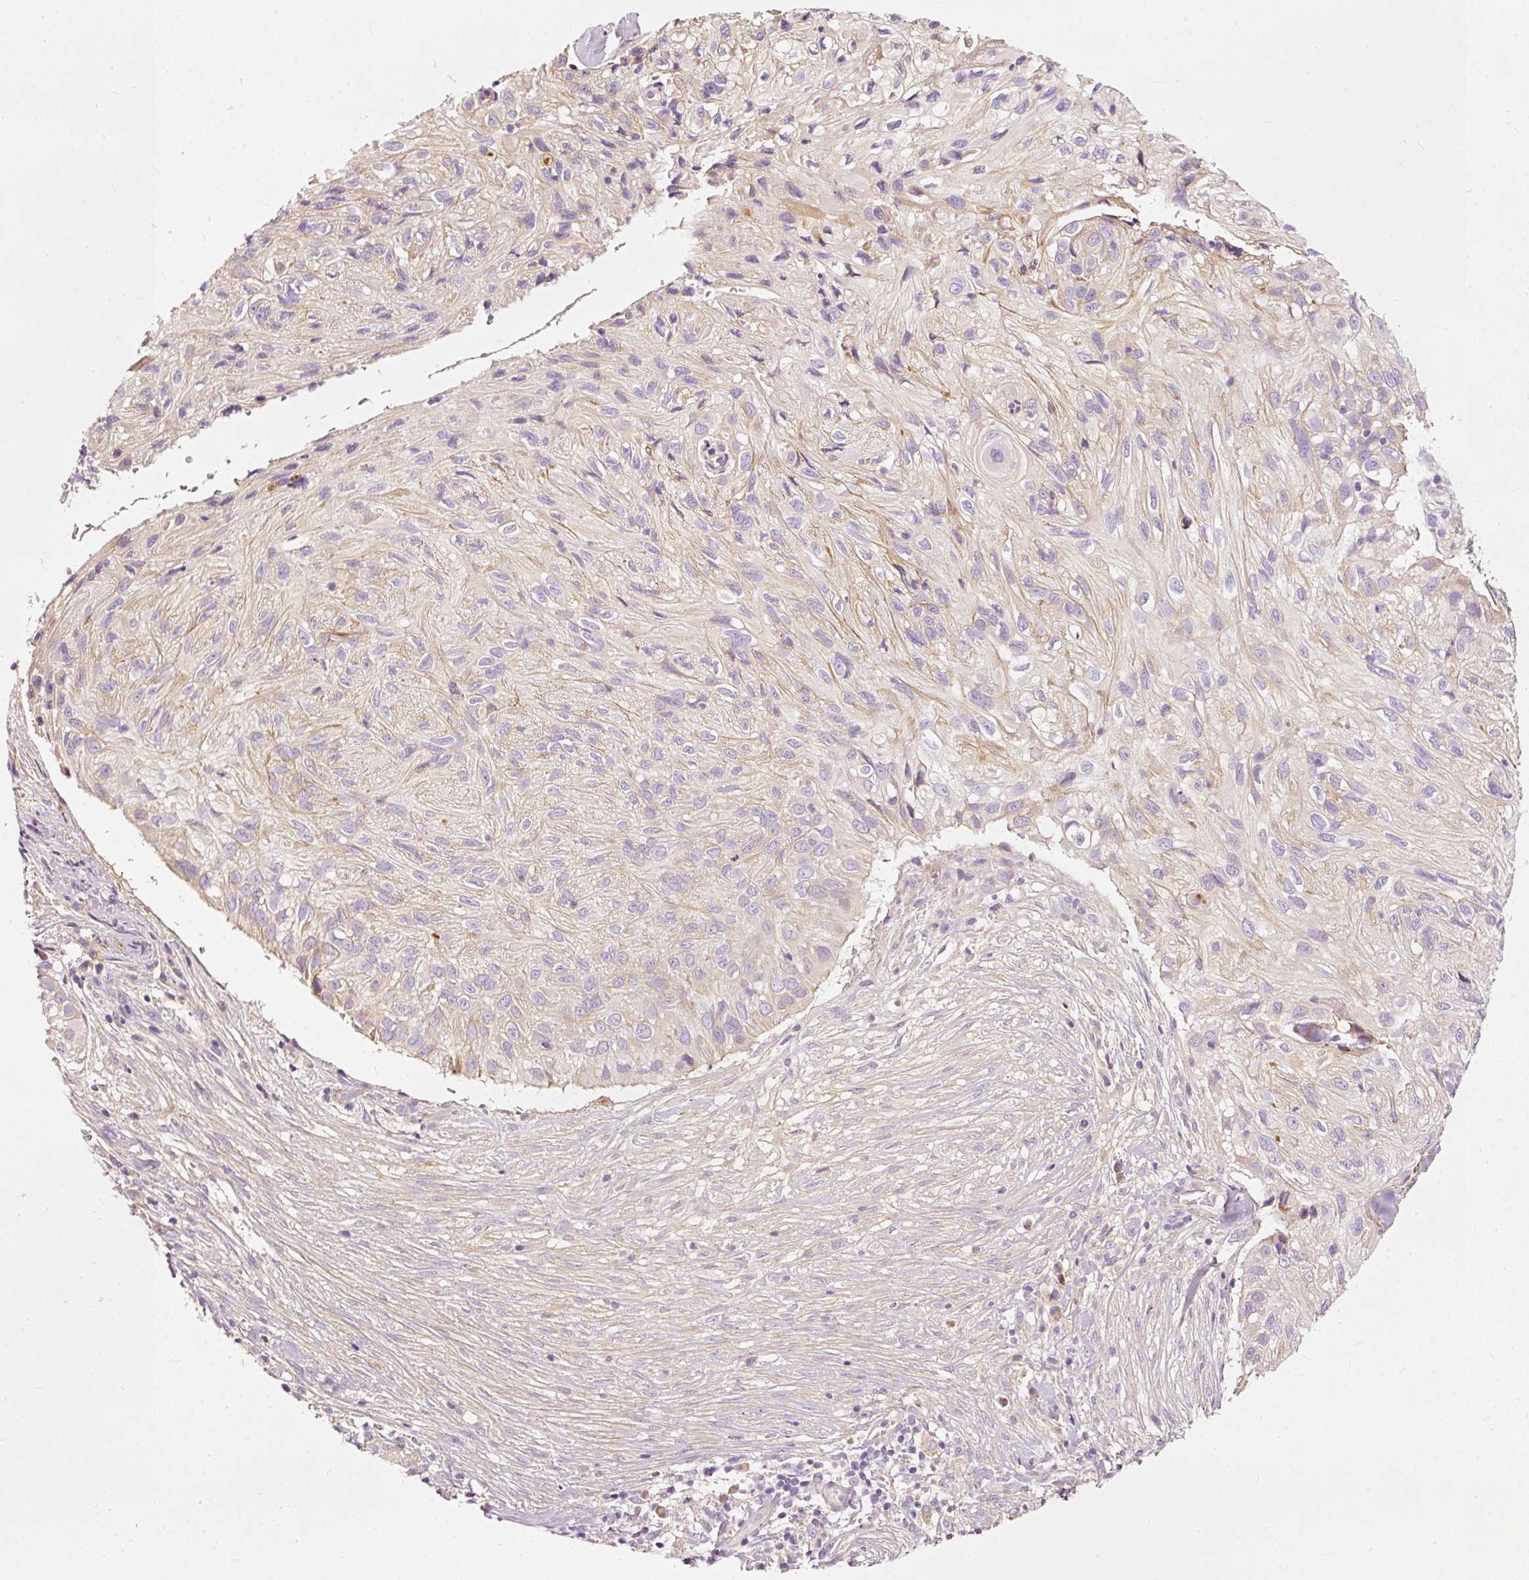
{"staining": {"intensity": "negative", "quantity": "none", "location": "none"}, "tissue": "skin cancer", "cell_type": "Tumor cells", "image_type": "cancer", "snomed": [{"axis": "morphology", "description": "Squamous cell carcinoma, NOS"}, {"axis": "topography", "description": "Skin"}], "caption": "This is an immunohistochemistry histopathology image of skin squamous cell carcinoma. There is no expression in tumor cells.", "gene": "PAQR9", "patient": {"sex": "male", "age": 82}}